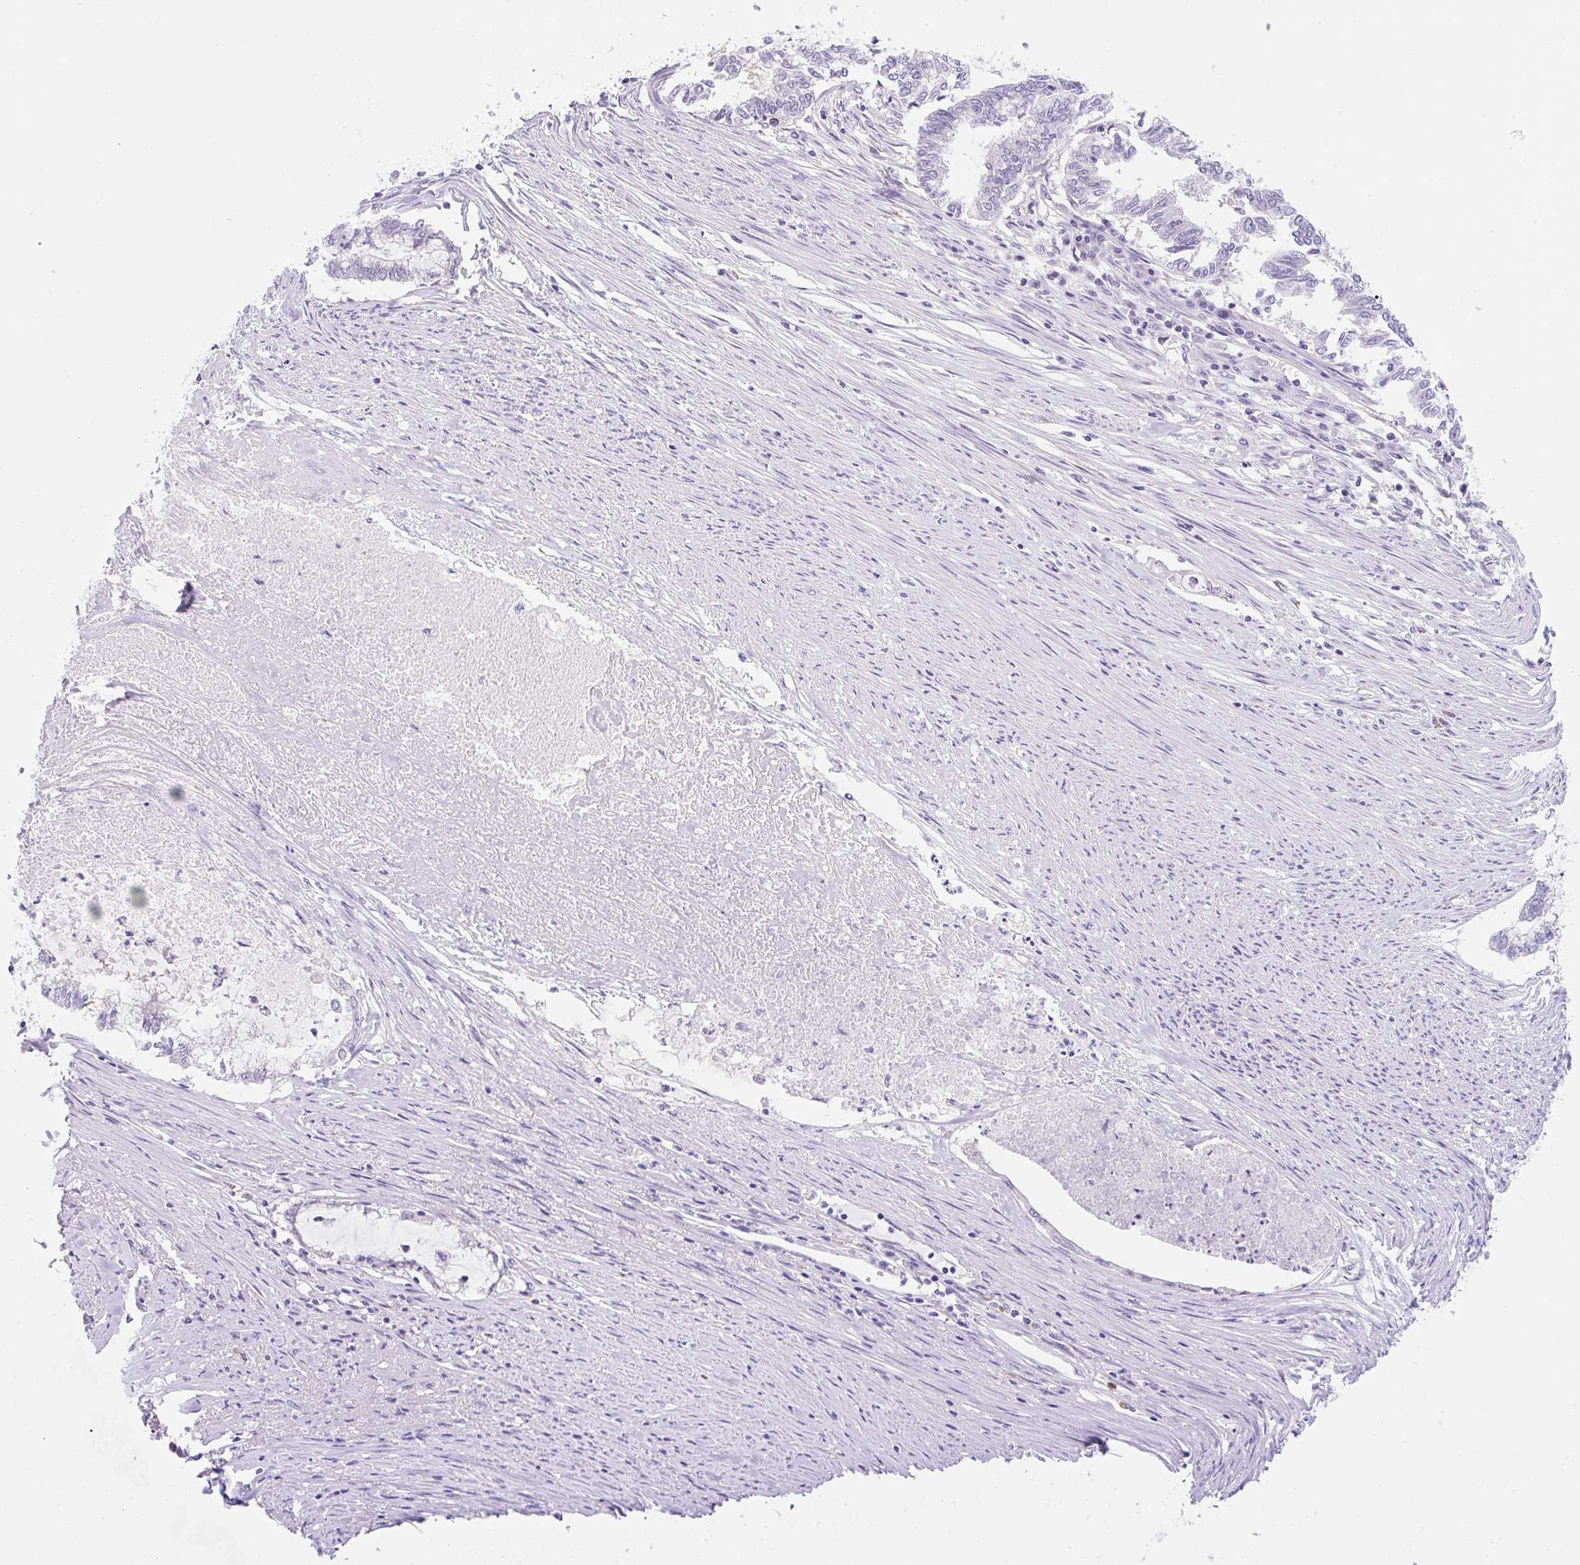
{"staining": {"intensity": "negative", "quantity": "none", "location": "none"}, "tissue": "endometrial cancer", "cell_type": "Tumor cells", "image_type": "cancer", "snomed": [{"axis": "morphology", "description": "Adenocarcinoma, NOS"}, {"axis": "topography", "description": "Endometrium"}], "caption": "Endometrial cancer (adenocarcinoma) stained for a protein using immunohistochemistry displays no positivity tumor cells.", "gene": "GOLGA8A", "patient": {"sex": "female", "age": 79}}